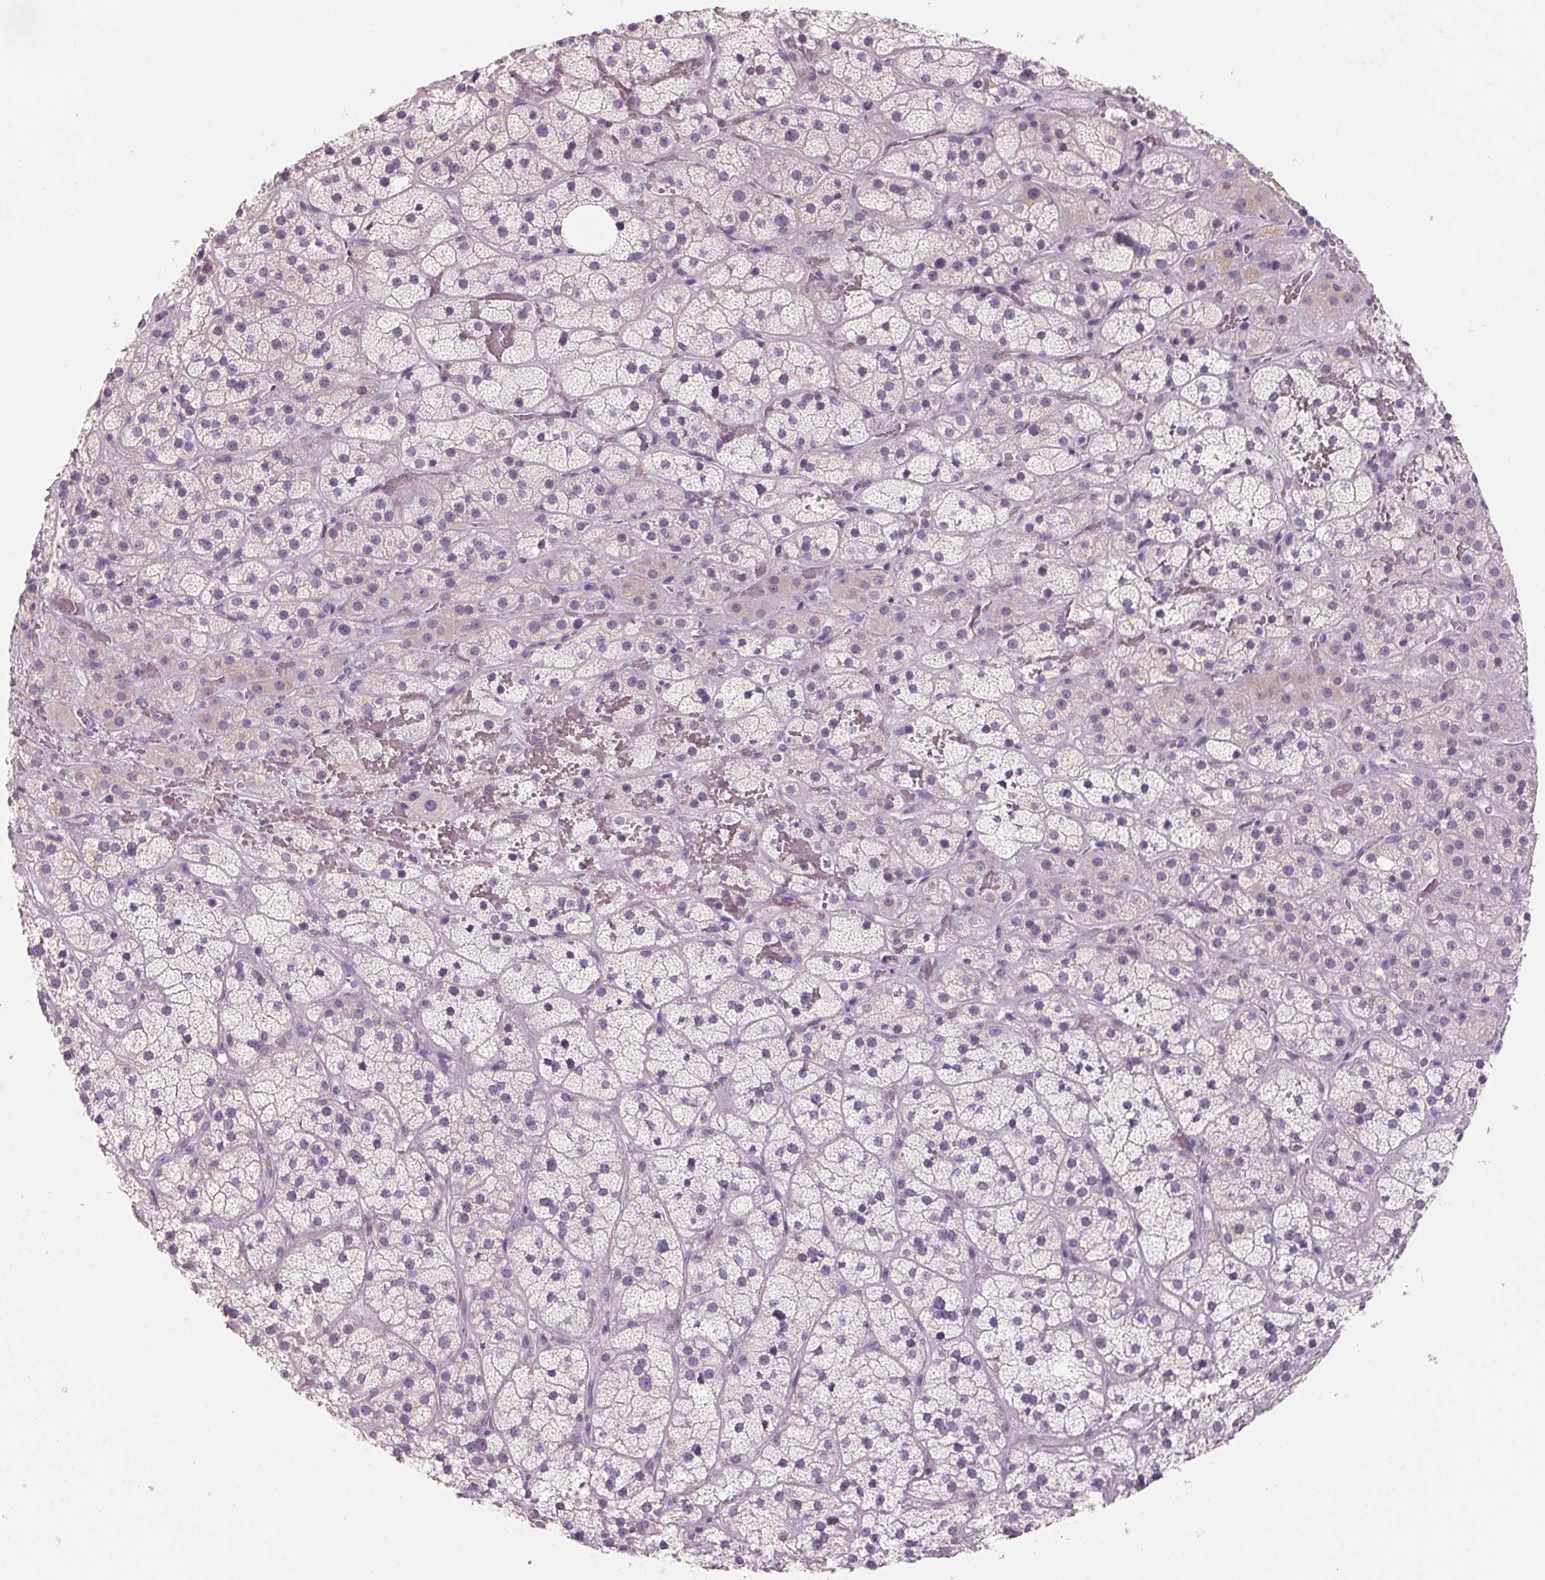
{"staining": {"intensity": "negative", "quantity": "none", "location": "none"}, "tissue": "adrenal gland", "cell_type": "Glandular cells", "image_type": "normal", "snomed": [{"axis": "morphology", "description": "Normal tissue, NOS"}, {"axis": "topography", "description": "Adrenal gland"}], "caption": "A high-resolution histopathology image shows immunohistochemistry (IHC) staining of normal adrenal gland, which displays no significant staining in glandular cells. The staining was performed using DAB to visualize the protein expression in brown, while the nuclei were stained in blue with hematoxylin (Magnification: 20x).", "gene": "ADAM20", "patient": {"sex": "male", "age": 57}}